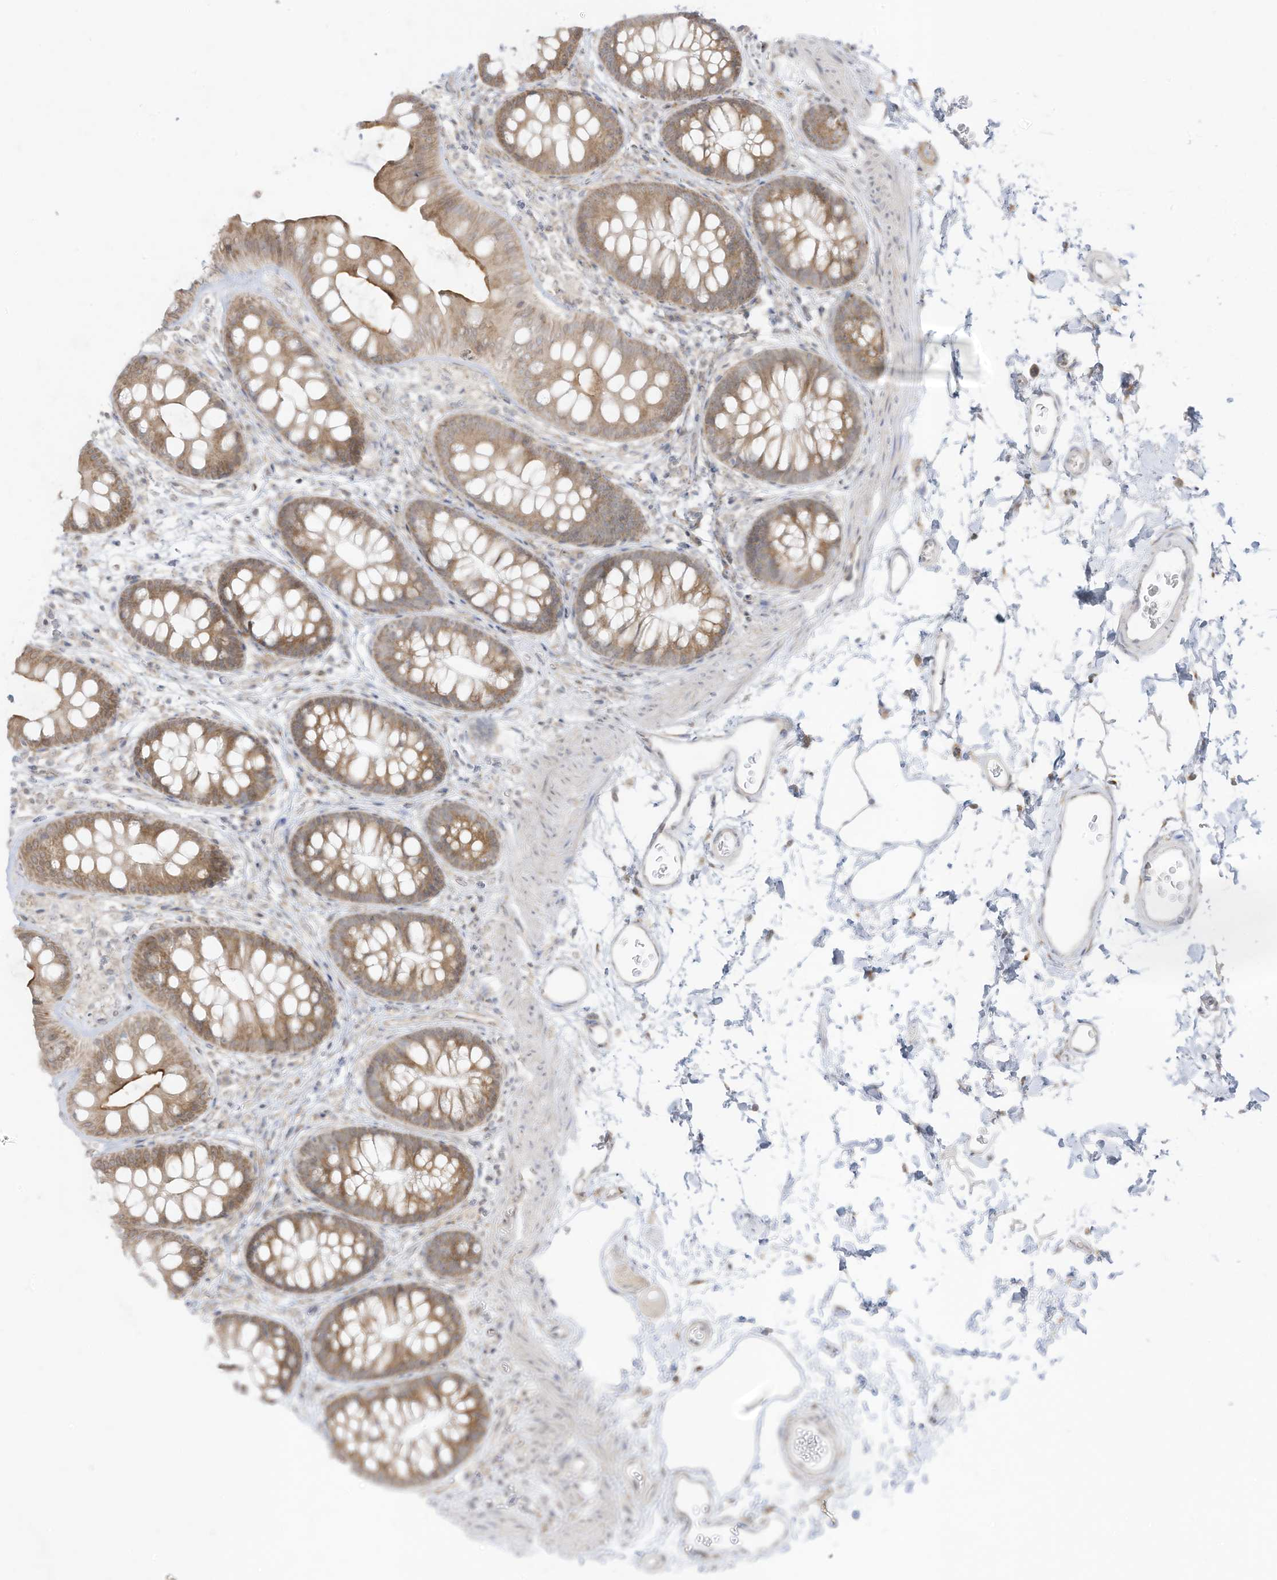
{"staining": {"intensity": "weak", "quantity": ">75%", "location": "cytoplasmic/membranous"}, "tissue": "colon", "cell_type": "Endothelial cells", "image_type": "normal", "snomed": [{"axis": "morphology", "description": "Normal tissue, NOS"}, {"axis": "topography", "description": "Colon"}], "caption": "A micrograph of colon stained for a protein shows weak cytoplasmic/membranous brown staining in endothelial cells. Ihc stains the protein of interest in brown and the nuclei are stained blue.", "gene": "PTK6", "patient": {"sex": "female", "age": 62}}